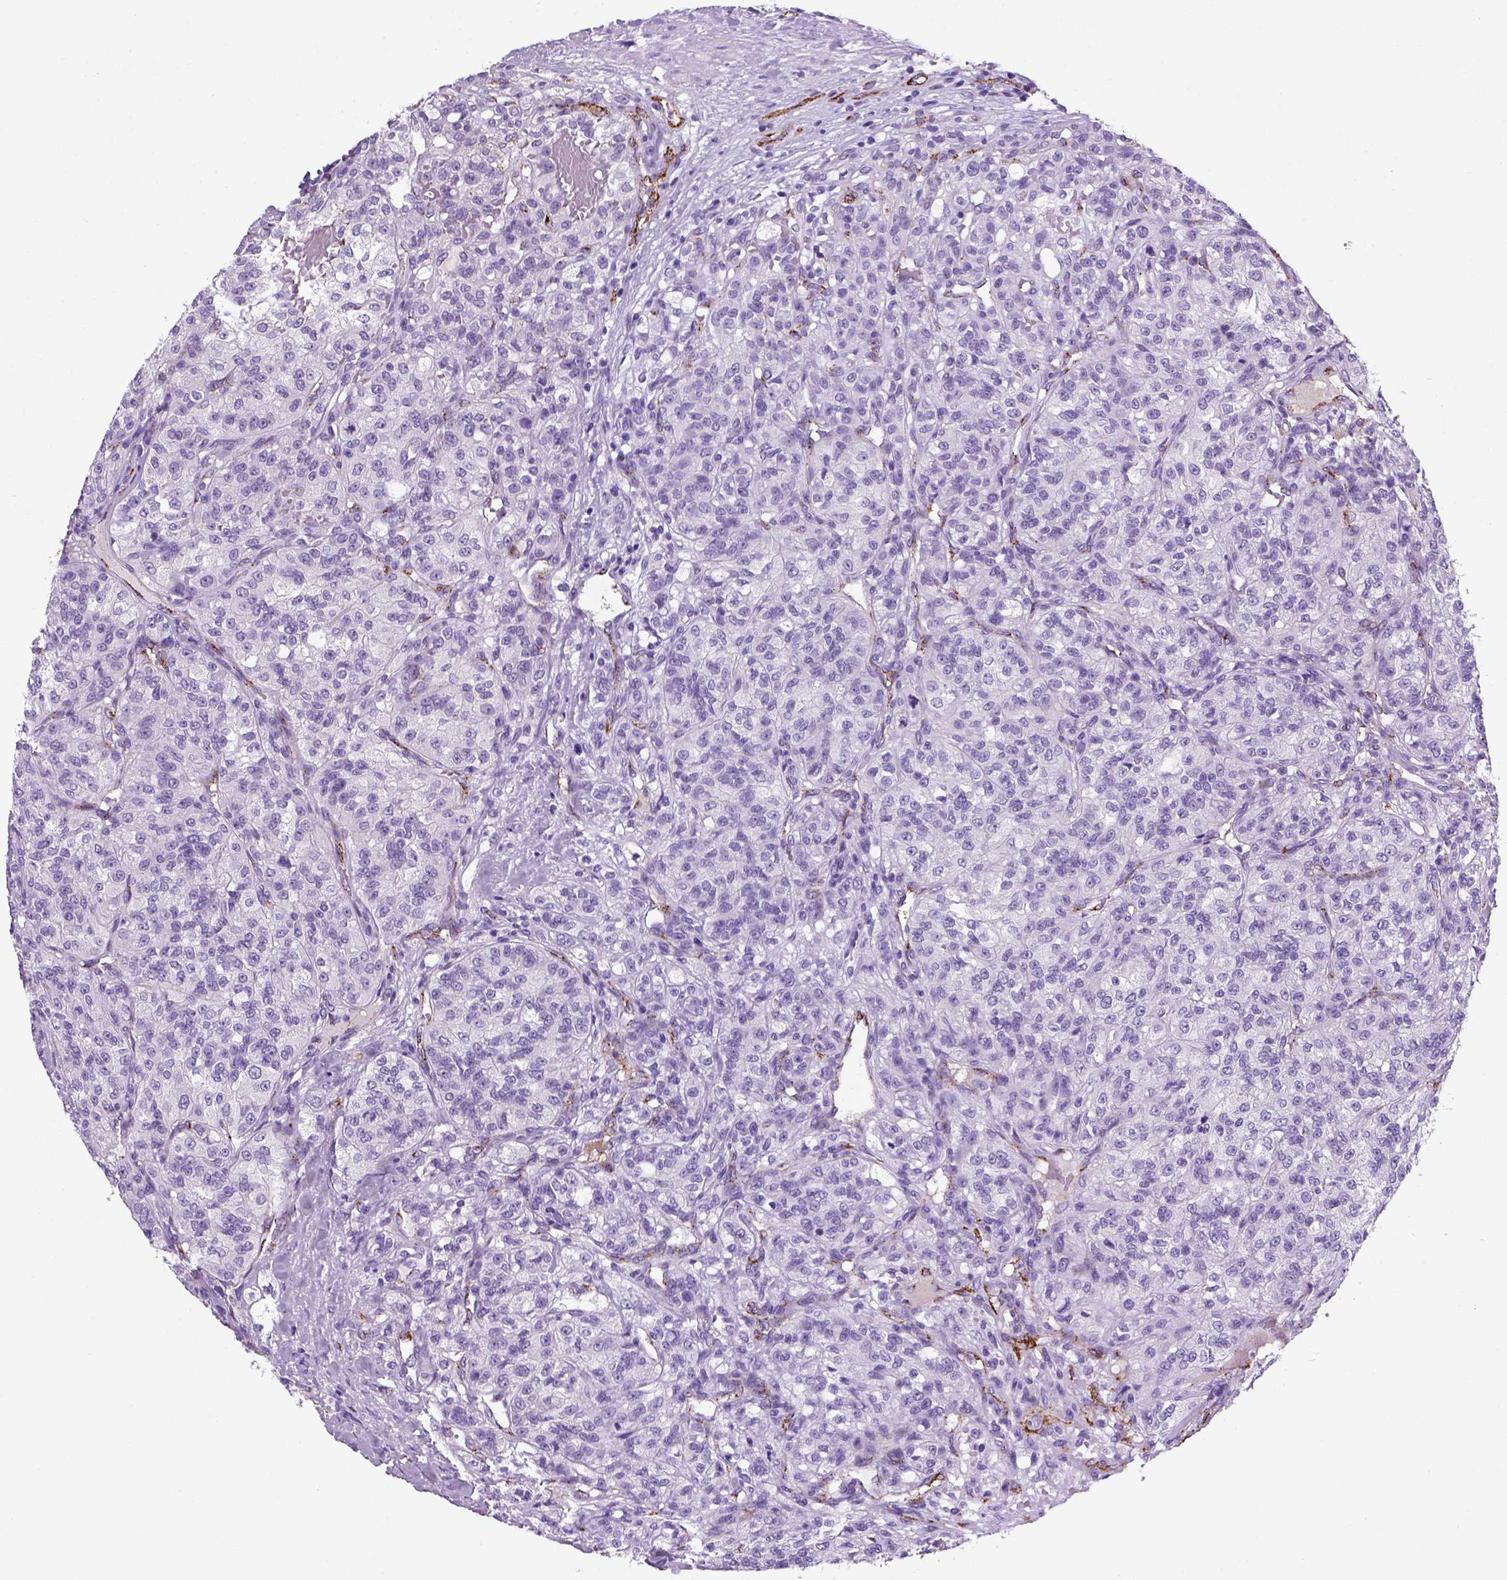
{"staining": {"intensity": "negative", "quantity": "none", "location": "none"}, "tissue": "renal cancer", "cell_type": "Tumor cells", "image_type": "cancer", "snomed": [{"axis": "morphology", "description": "Adenocarcinoma, NOS"}, {"axis": "topography", "description": "Kidney"}], "caption": "Renal cancer (adenocarcinoma) stained for a protein using IHC shows no staining tumor cells.", "gene": "VWF", "patient": {"sex": "female", "age": 63}}